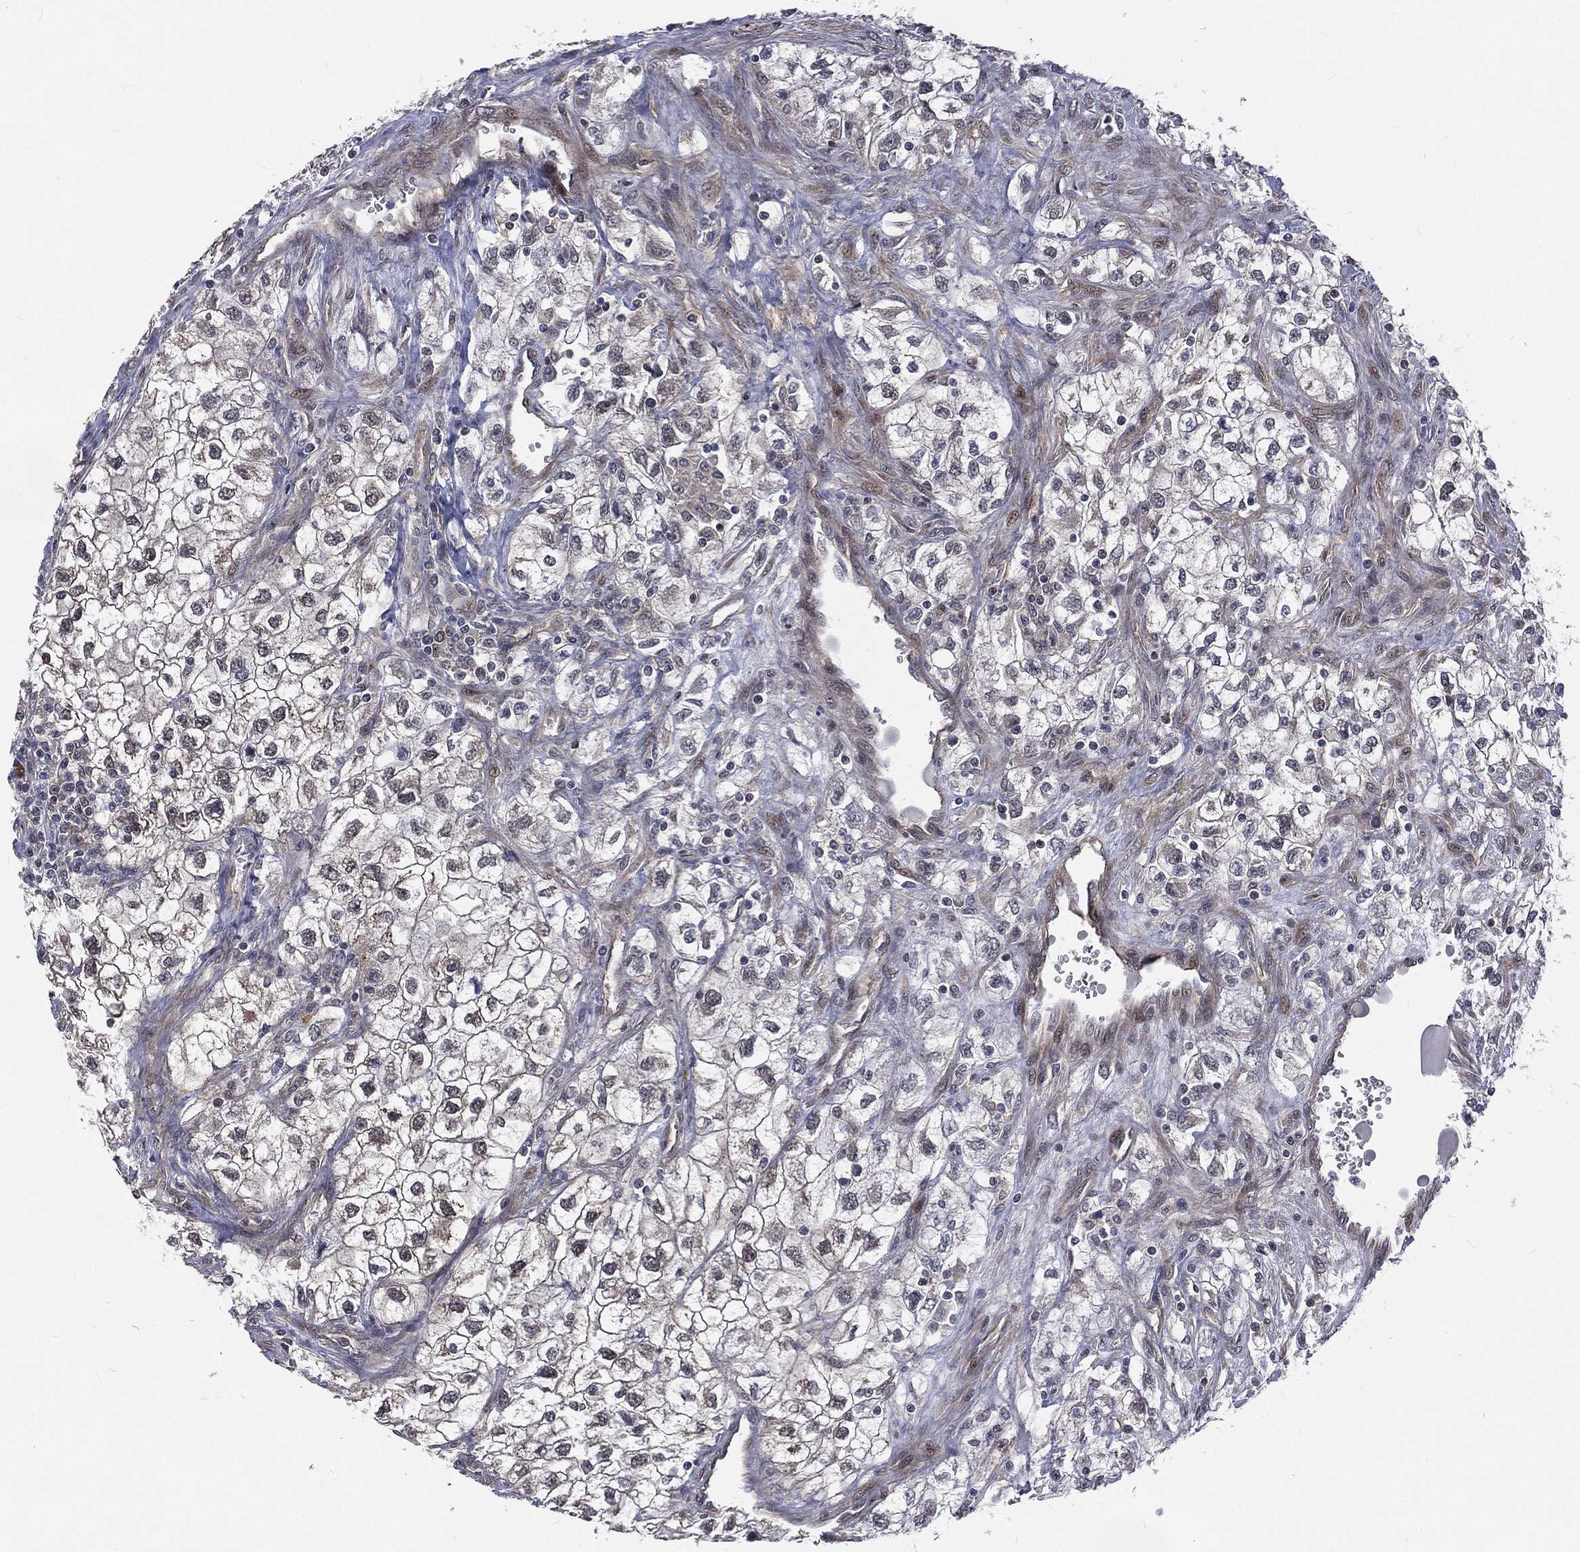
{"staining": {"intensity": "negative", "quantity": "none", "location": "none"}, "tissue": "renal cancer", "cell_type": "Tumor cells", "image_type": "cancer", "snomed": [{"axis": "morphology", "description": "Adenocarcinoma, NOS"}, {"axis": "topography", "description": "Kidney"}], "caption": "This is a photomicrograph of immunohistochemistry (IHC) staining of renal adenocarcinoma, which shows no staining in tumor cells.", "gene": "ARL3", "patient": {"sex": "male", "age": 59}}